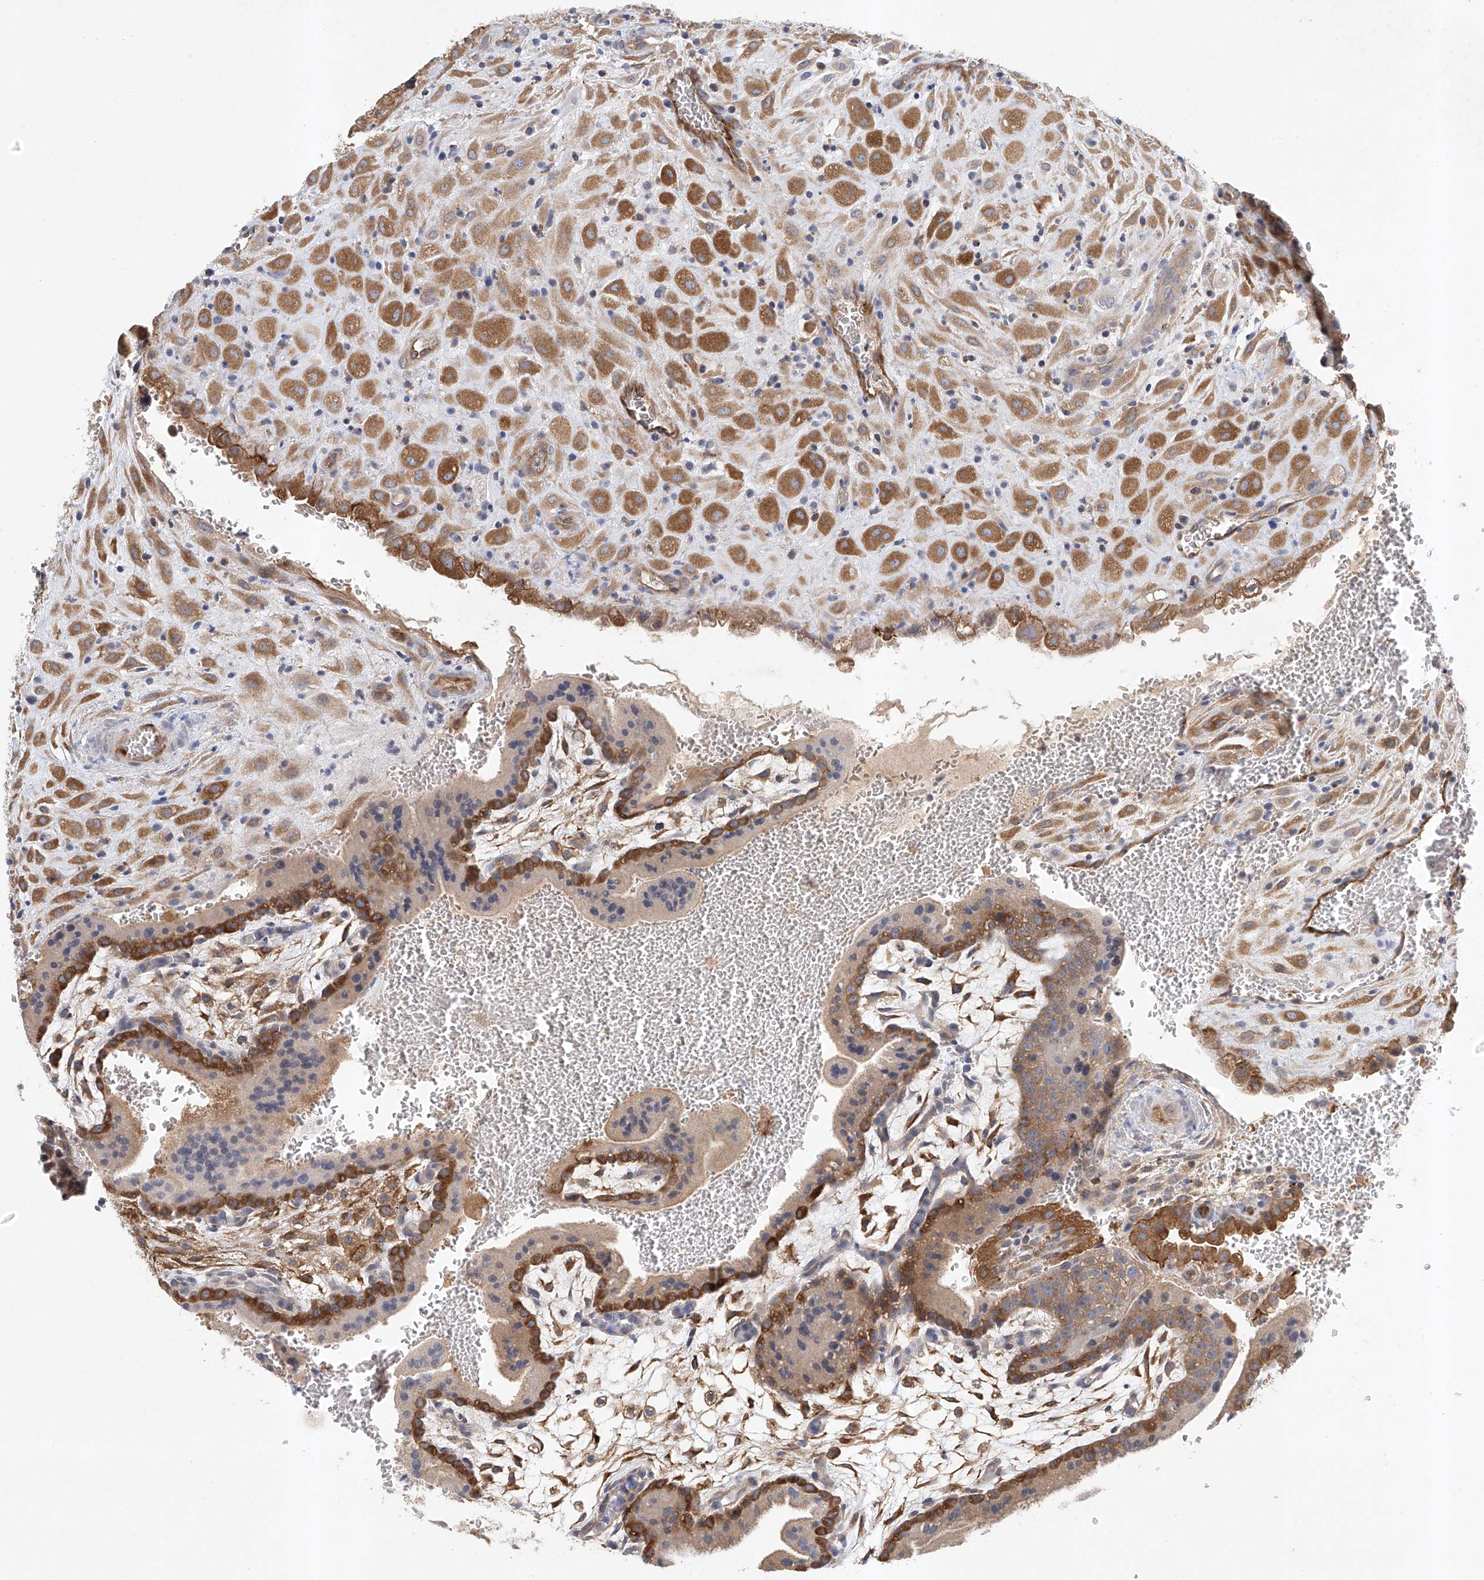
{"staining": {"intensity": "strong", "quantity": ">75%", "location": "cytoplasmic/membranous"}, "tissue": "placenta", "cell_type": "Decidual cells", "image_type": "normal", "snomed": [{"axis": "morphology", "description": "Normal tissue, NOS"}, {"axis": "topography", "description": "Placenta"}], "caption": "DAB immunohistochemical staining of benign human placenta shows strong cytoplasmic/membranous protein expression in about >75% of decidual cells.", "gene": "CARMIL1", "patient": {"sex": "female", "age": 35}}